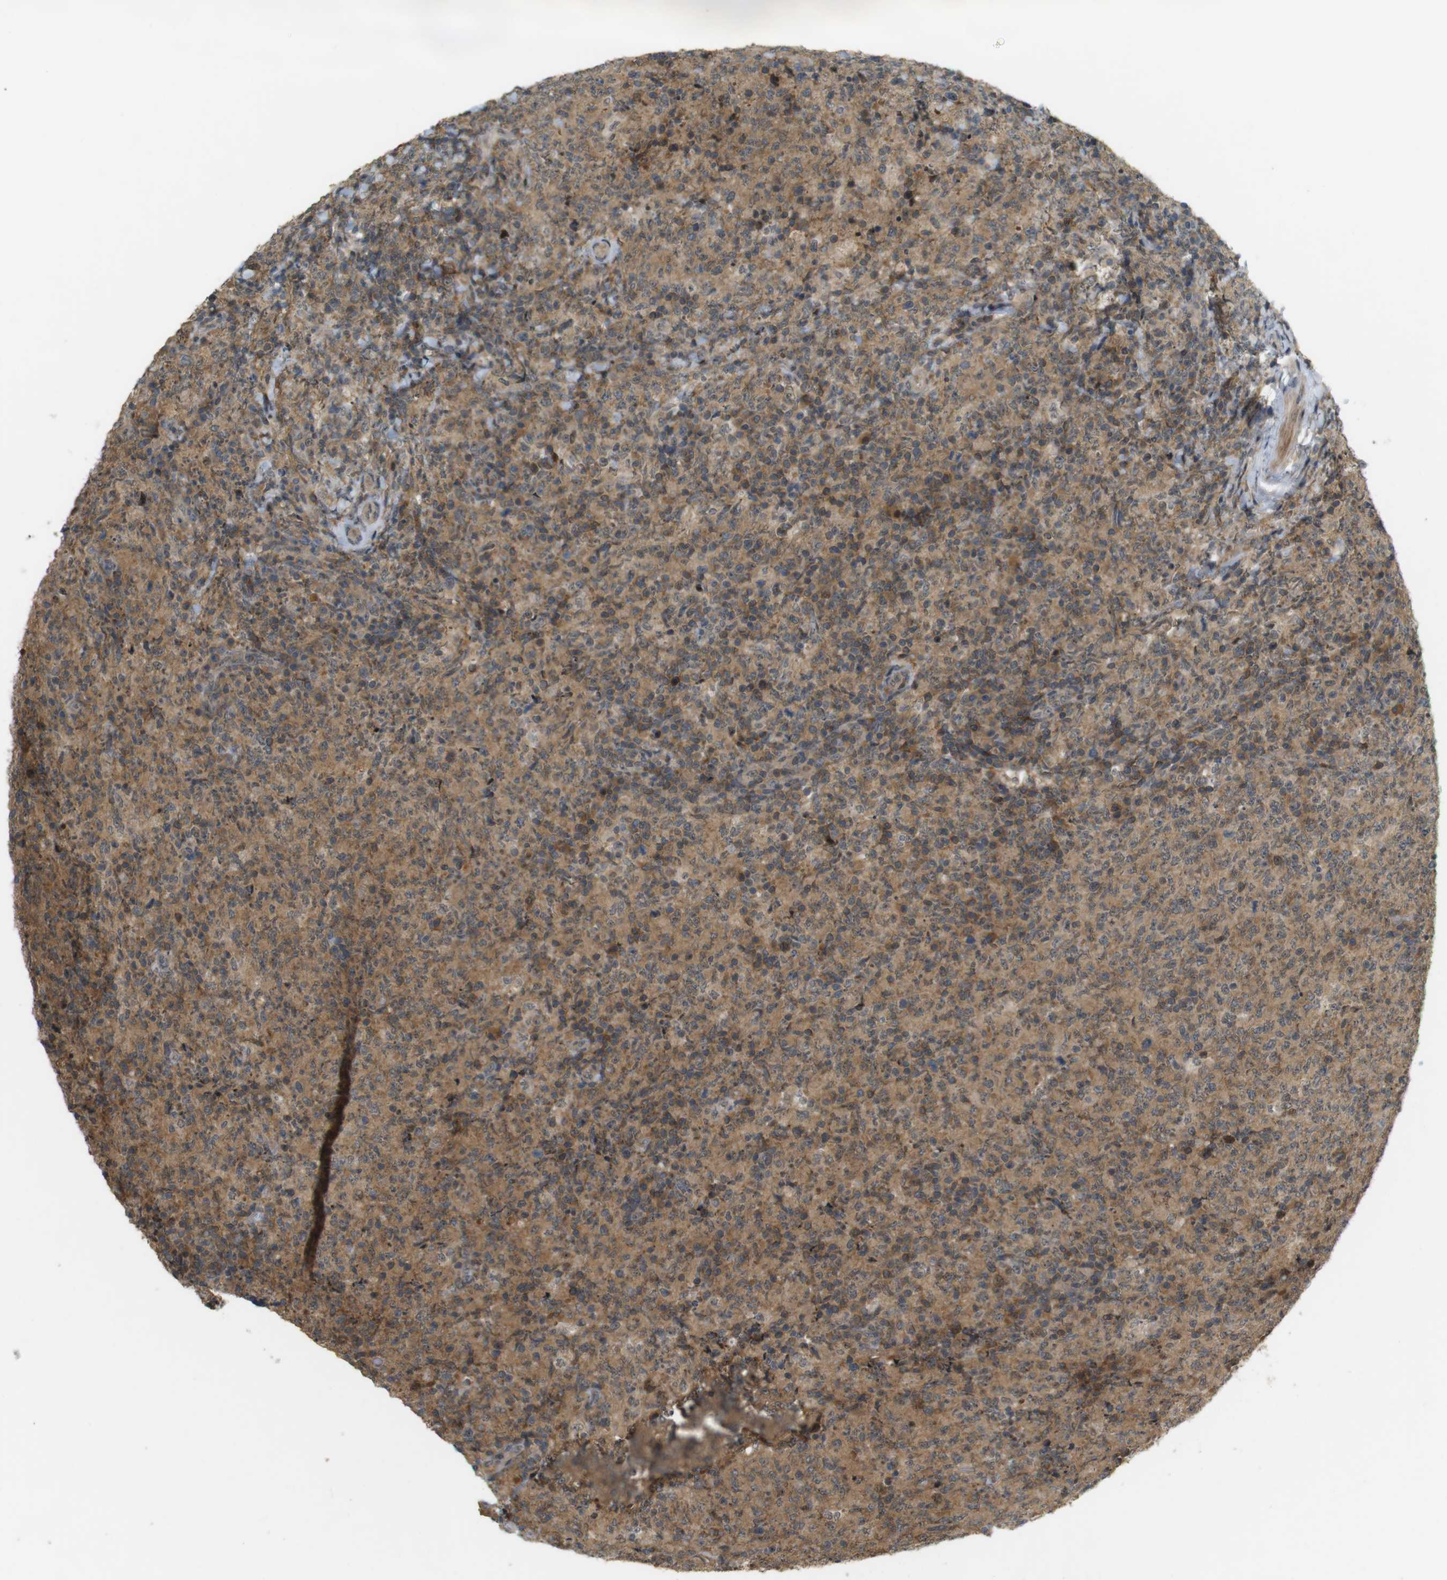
{"staining": {"intensity": "moderate", "quantity": ">75%", "location": "cytoplasmic/membranous,nuclear"}, "tissue": "lymphoma", "cell_type": "Tumor cells", "image_type": "cancer", "snomed": [{"axis": "morphology", "description": "Malignant lymphoma, non-Hodgkin's type, High grade"}, {"axis": "topography", "description": "Tonsil"}], "caption": "Immunohistochemistry (IHC) micrograph of neoplastic tissue: human high-grade malignant lymphoma, non-Hodgkin's type stained using immunohistochemistry reveals medium levels of moderate protein expression localized specifically in the cytoplasmic/membranous and nuclear of tumor cells, appearing as a cytoplasmic/membranous and nuclear brown color.", "gene": "TMX3", "patient": {"sex": "female", "age": 36}}